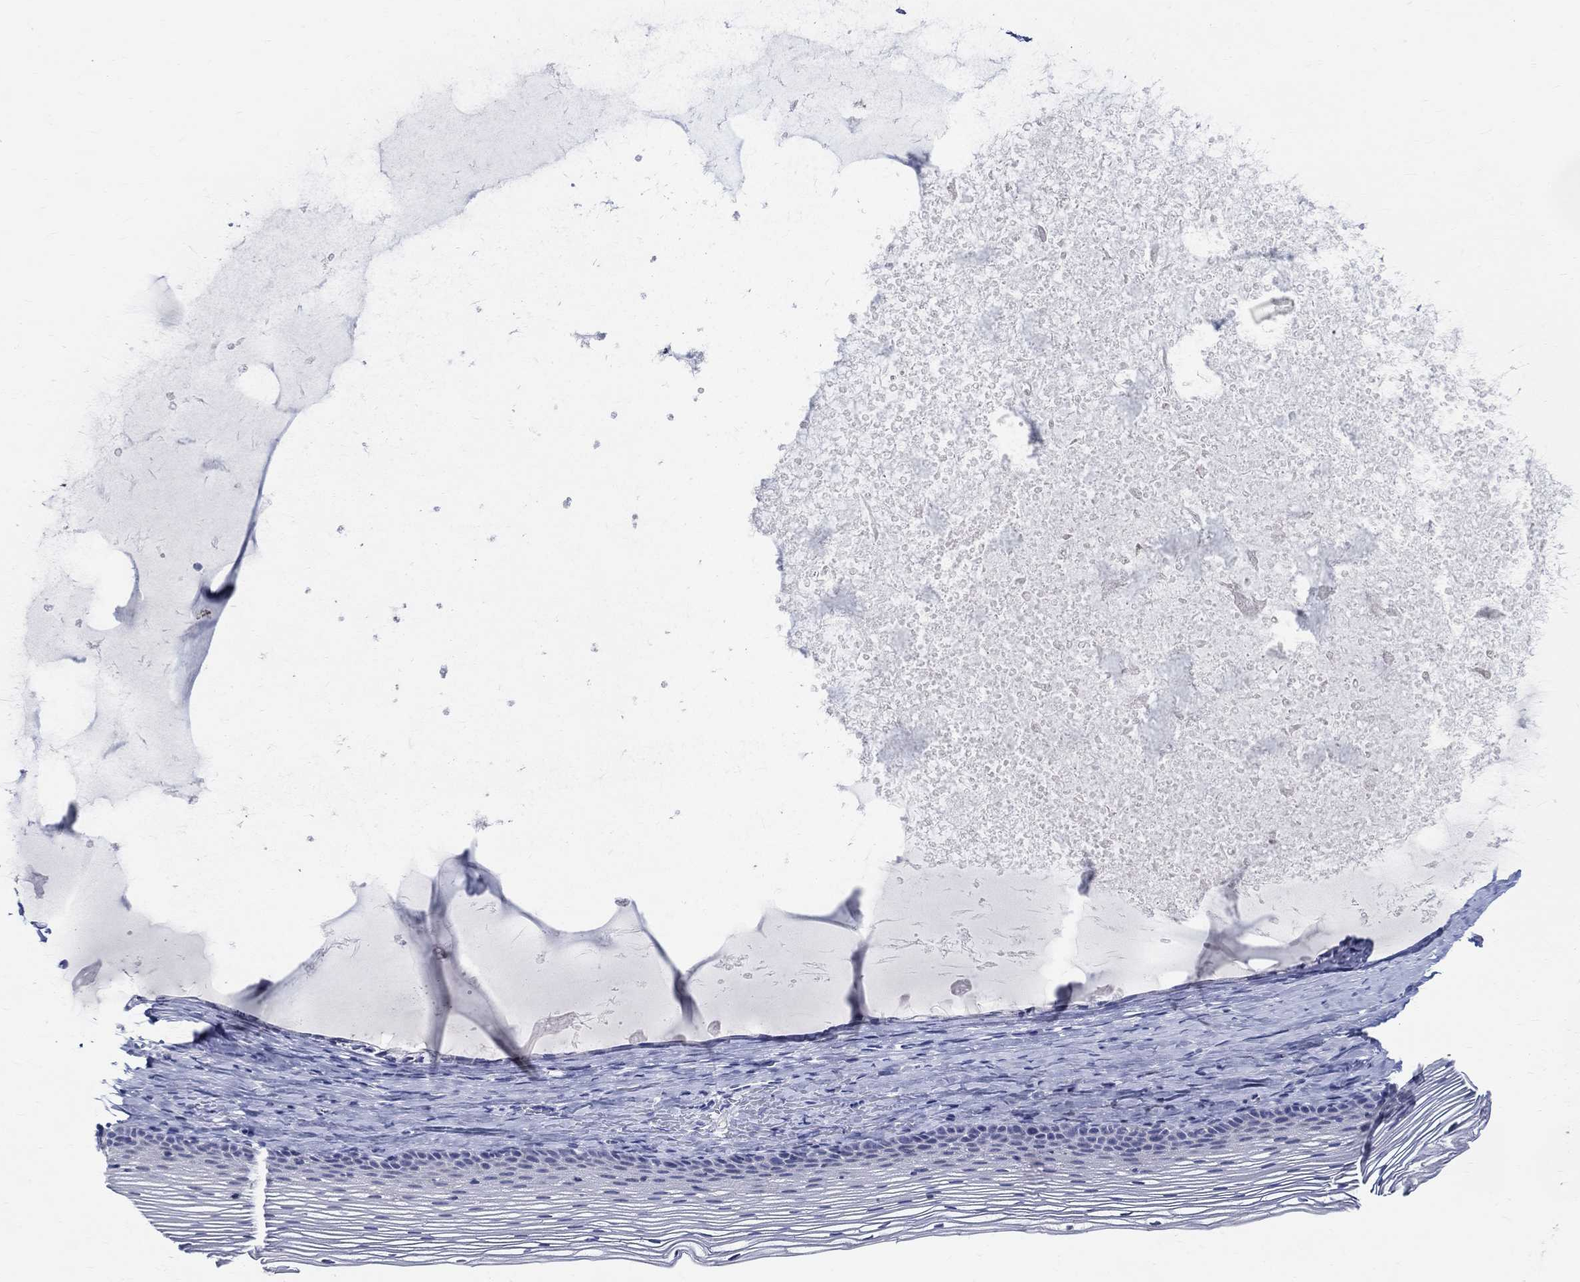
{"staining": {"intensity": "negative", "quantity": "none", "location": "none"}, "tissue": "cervix", "cell_type": "Glandular cells", "image_type": "normal", "snomed": [{"axis": "morphology", "description": "Normal tissue, NOS"}, {"axis": "topography", "description": "Cervix"}], "caption": "Glandular cells show no significant protein expression in normal cervix.", "gene": "CETN1", "patient": {"sex": "female", "age": 39}}